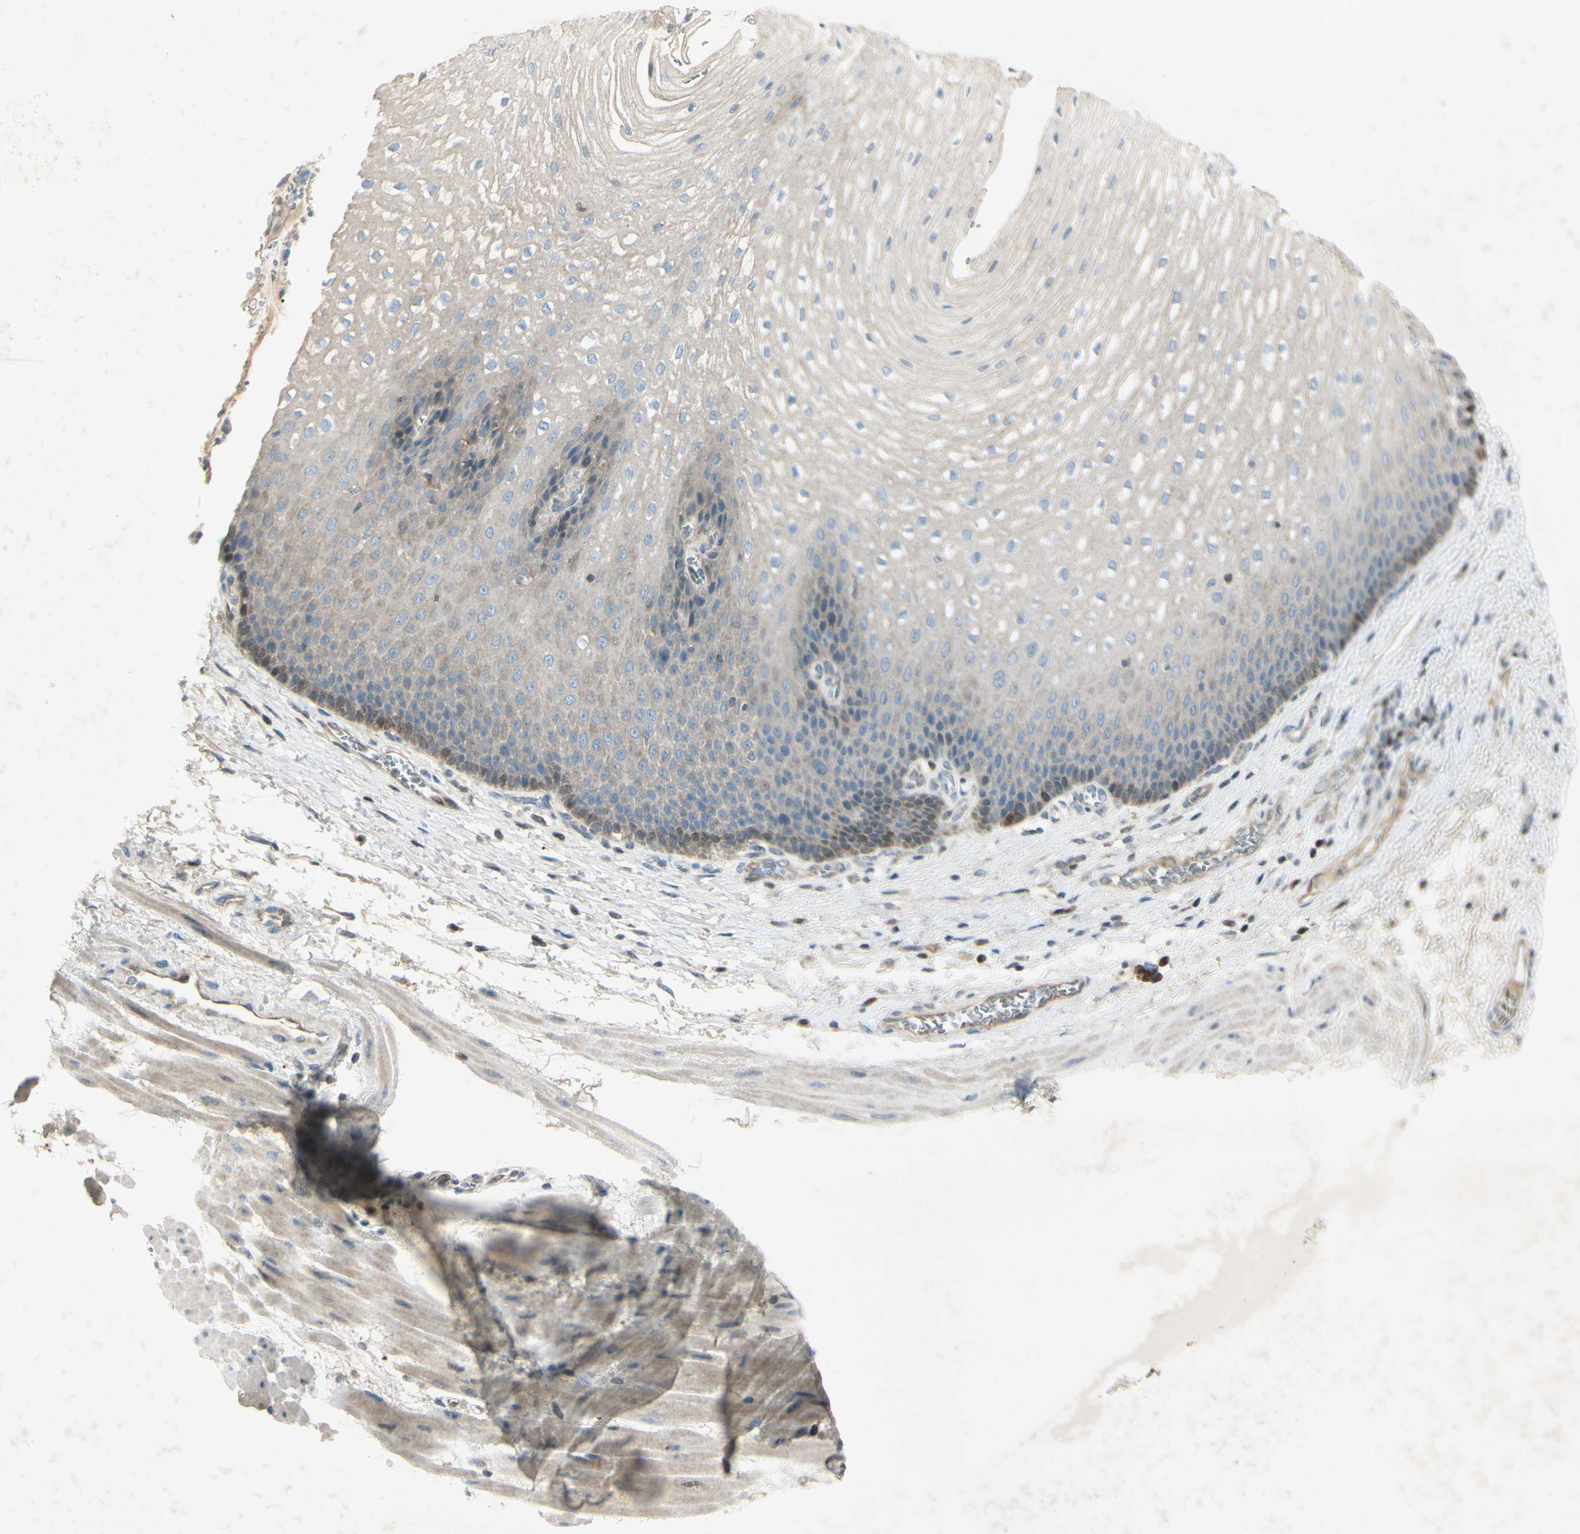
{"staining": {"intensity": "weak", "quantity": ">75%", "location": "cytoplasmic/membranous"}, "tissue": "esophagus", "cell_type": "Squamous epithelial cells", "image_type": "normal", "snomed": [{"axis": "morphology", "description": "Normal tissue, NOS"}, {"axis": "topography", "description": "Esophagus"}], "caption": "This is a micrograph of immunohistochemistry (IHC) staining of unremarkable esophagus, which shows weak expression in the cytoplasmic/membranous of squamous epithelial cells.", "gene": "C1orf159", "patient": {"sex": "male", "age": 48}}